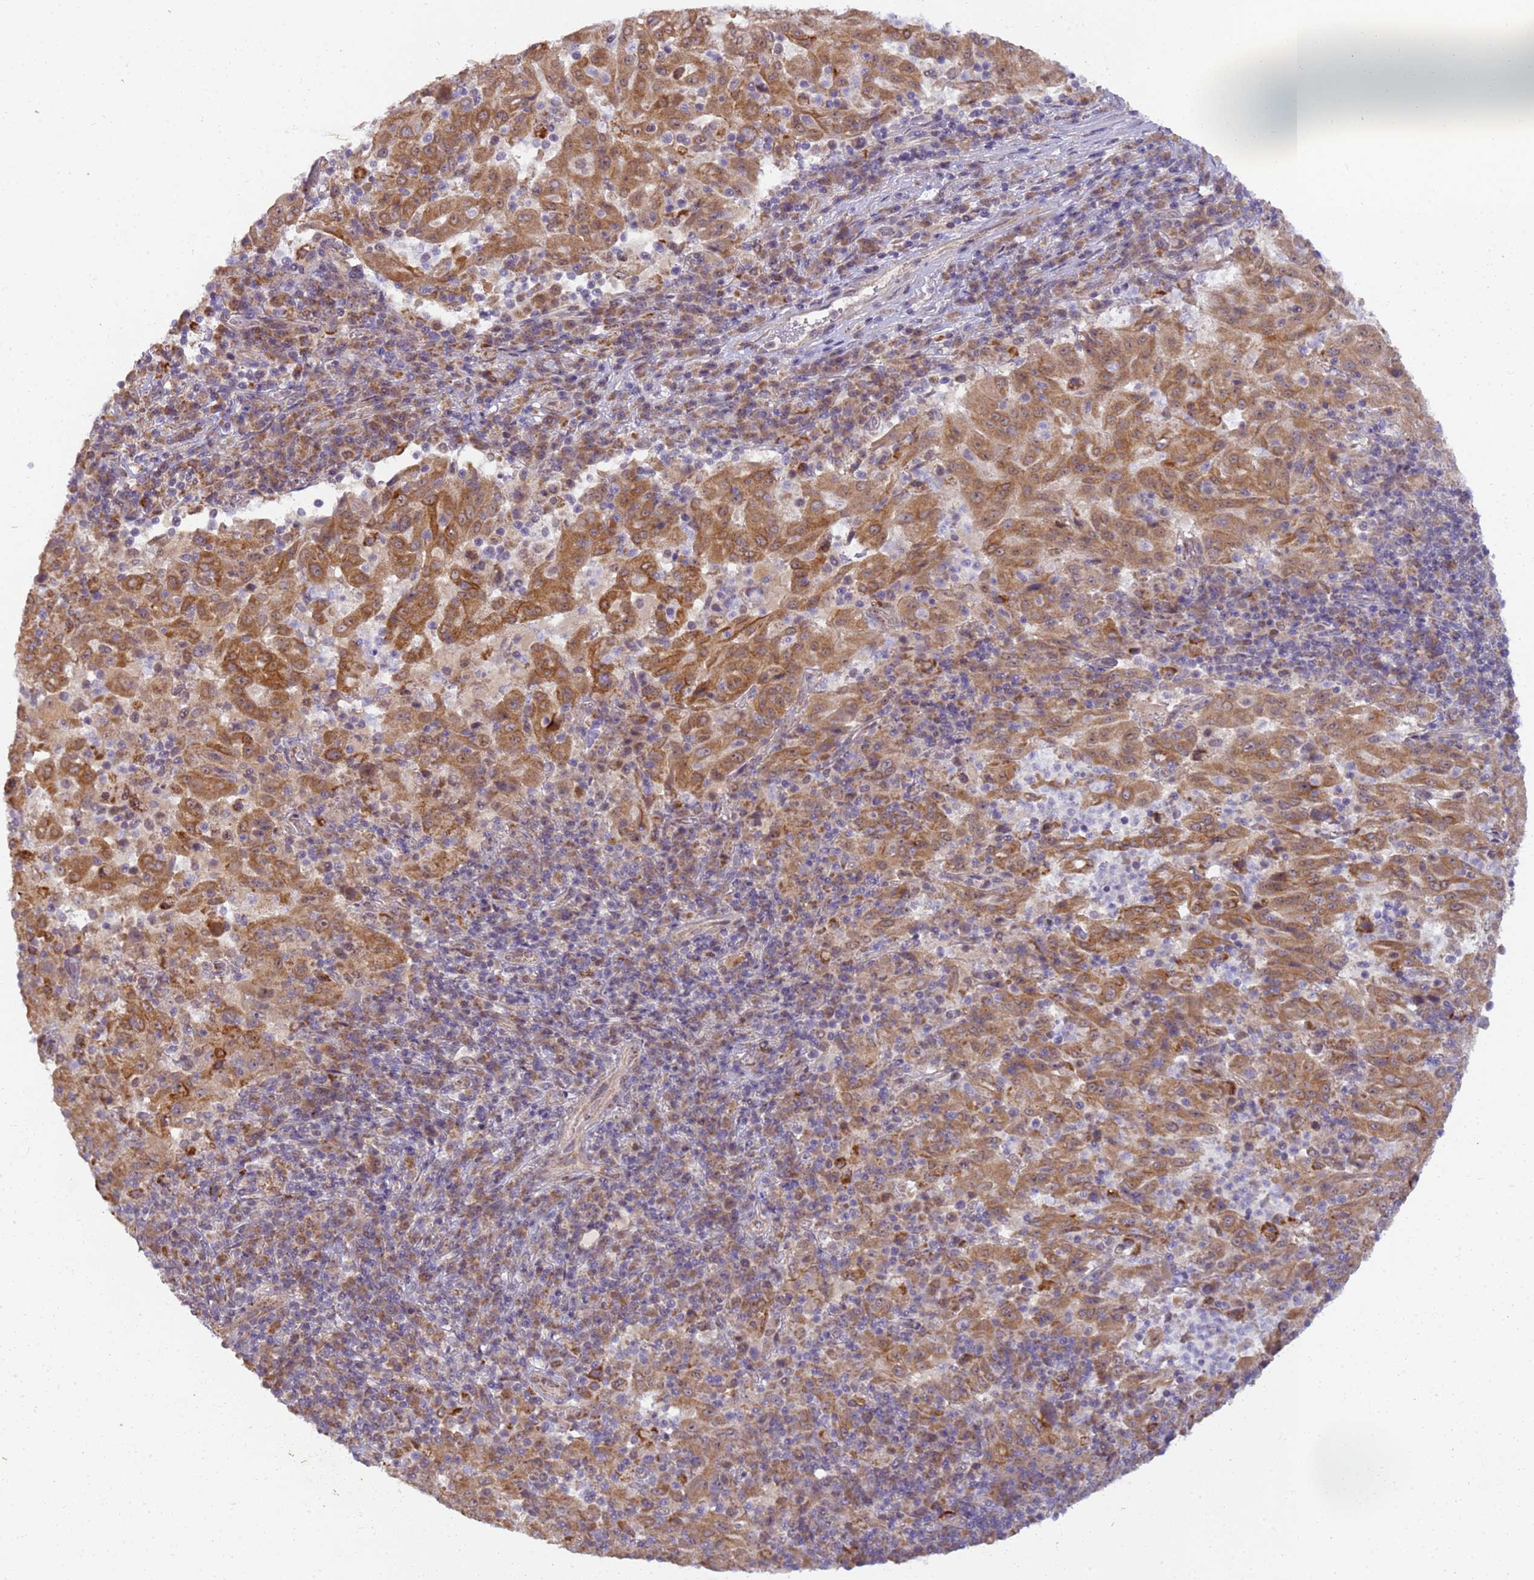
{"staining": {"intensity": "moderate", "quantity": ">75%", "location": "cytoplasmic/membranous"}, "tissue": "pancreatic cancer", "cell_type": "Tumor cells", "image_type": "cancer", "snomed": [{"axis": "morphology", "description": "Adenocarcinoma, NOS"}, {"axis": "topography", "description": "Pancreas"}], "caption": "Adenocarcinoma (pancreatic) was stained to show a protein in brown. There is medium levels of moderate cytoplasmic/membranous positivity in about >75% of tumor cells.", "gene": "RAPGEF3", "patient": {"sex": "male", "age": 63}}